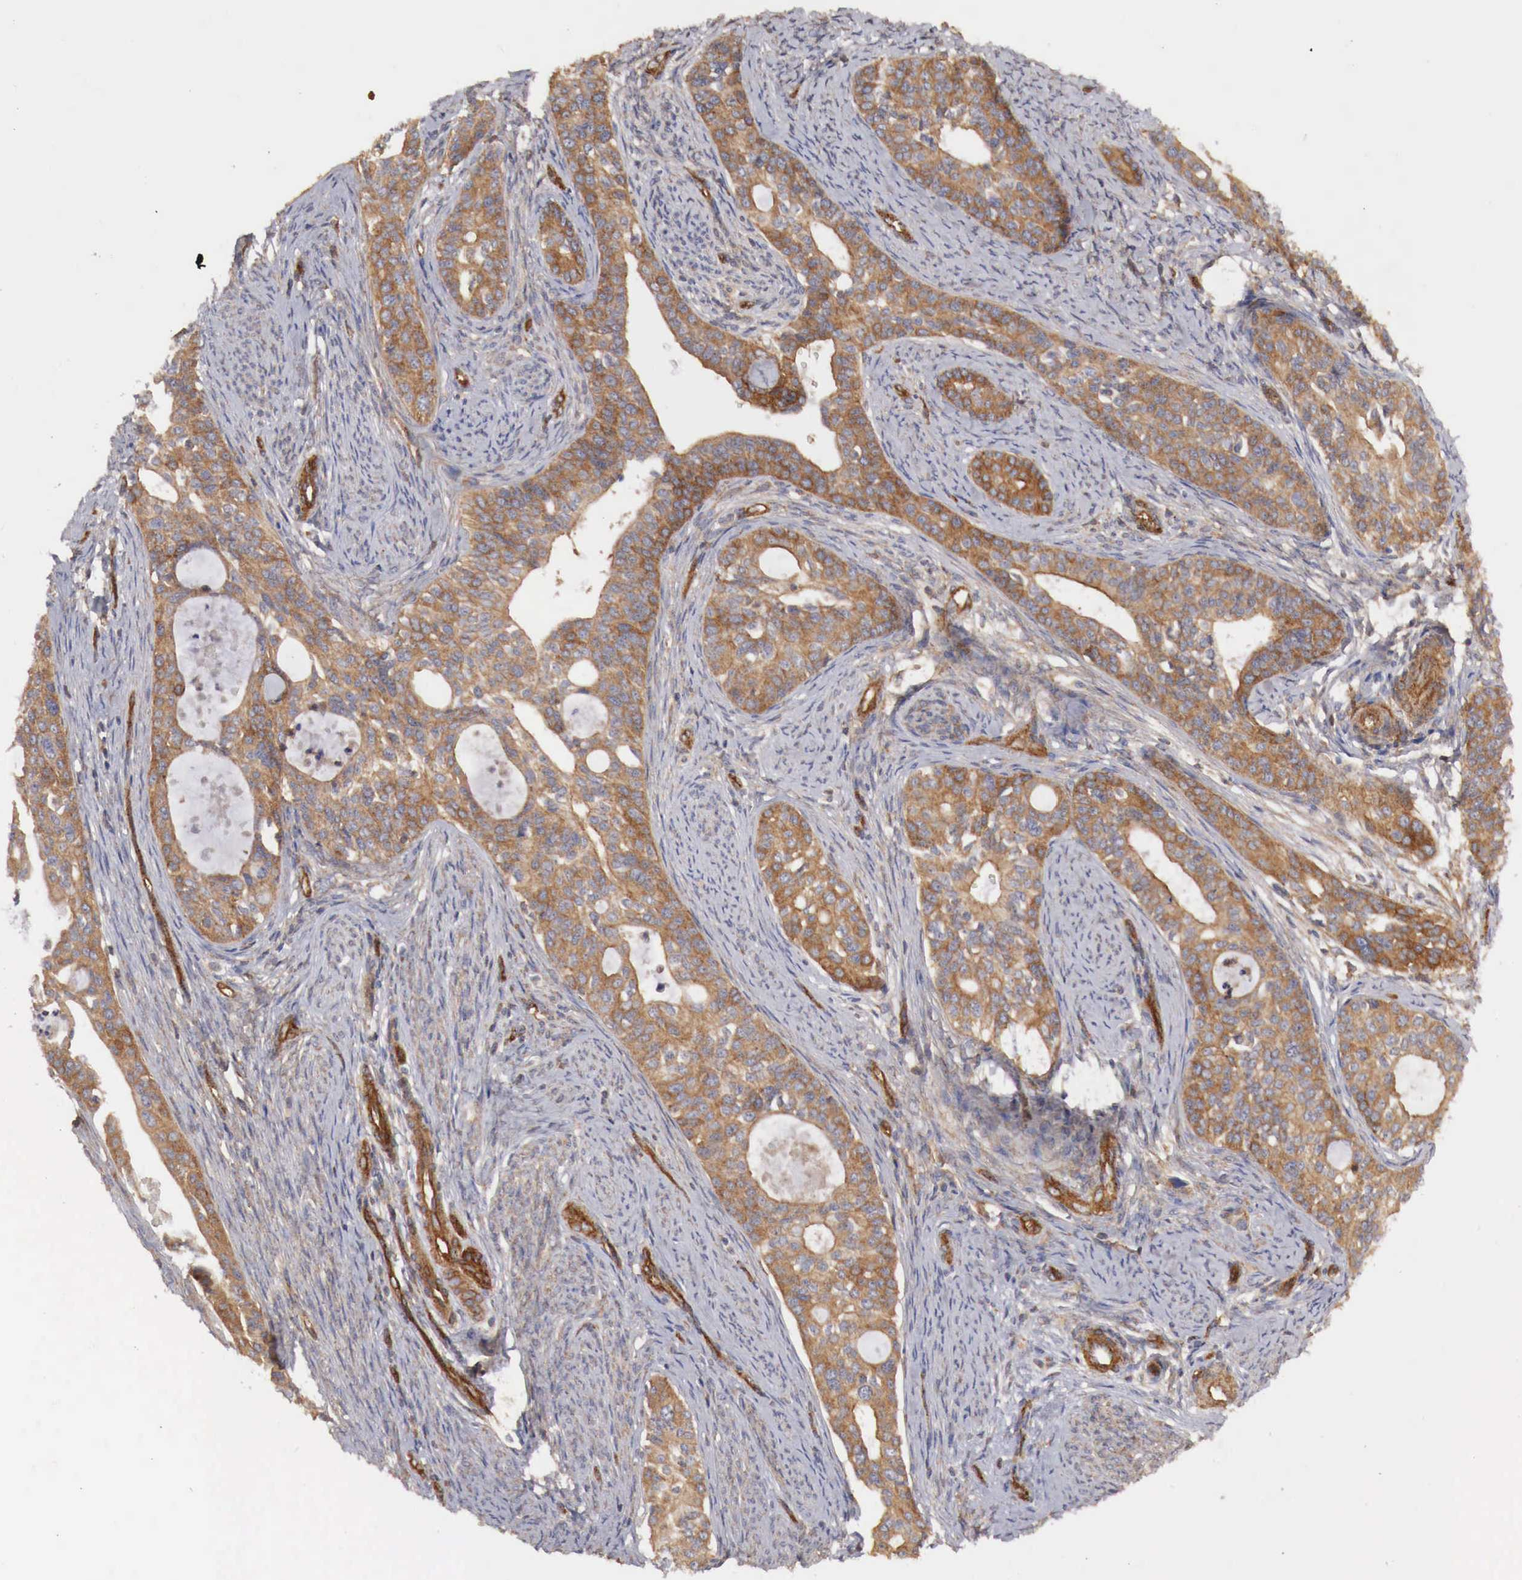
{"staining": {"intensity": "moderate", "quantity": ">75%", "location": "cytoplasmic/membranous"}, "tissue": "cervical cancer", "cell_type": "Tumor cells", "image_type": "cancer", "snomed": [{"axis": "morphology", "description": "Squamous cell carcinoma, NOS"}, {"axis": "topography", "description": "Cervix"}], "caption": "Cervical squamous cell carcinoma stained with a protein marker reveals moderate staining in tumor cells.", "gene": "ARMCX4", "patient": {"sex": "female", "age": 34}}